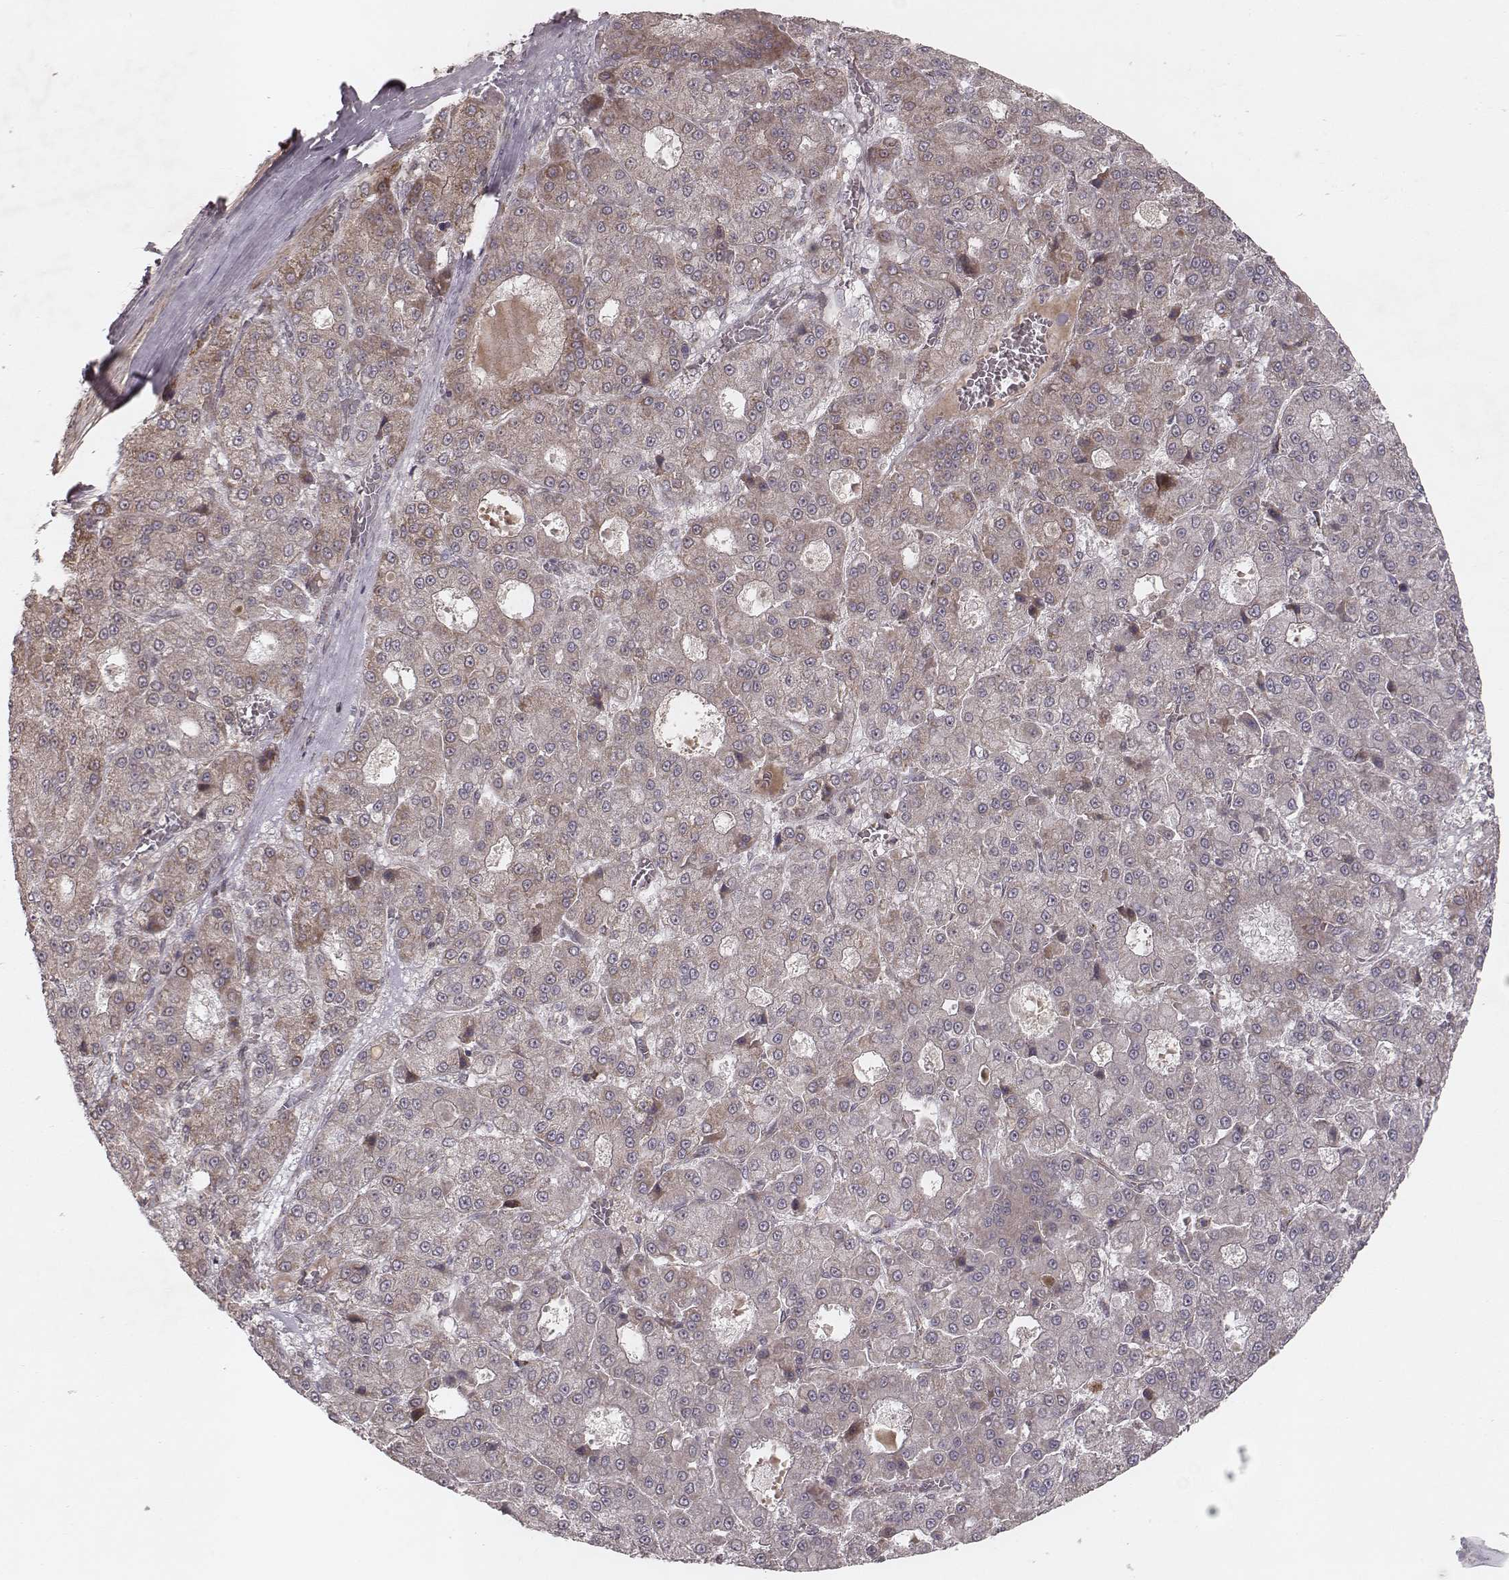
{"staining": {"intensity": "weak", "quantity": "<25%", "location": "cytoplasmic/membranous"}, "tissue": "liver cancer", "cell_type": "Tumor cells", "image_type": "cancer", "snomed": [{"axis": "morphology", "description": "Carcinoma, Hepatocellular, NOS"}, {"axis": "topography", "description": "Liver"}], "caption": "IHC micrograph of human liver hepatocellular carcinoma stained for a protein (brown), which shows no expression in tumor cells.", "gene": "NDUFA7", "patient": {"sex": "male", "age": 70}}